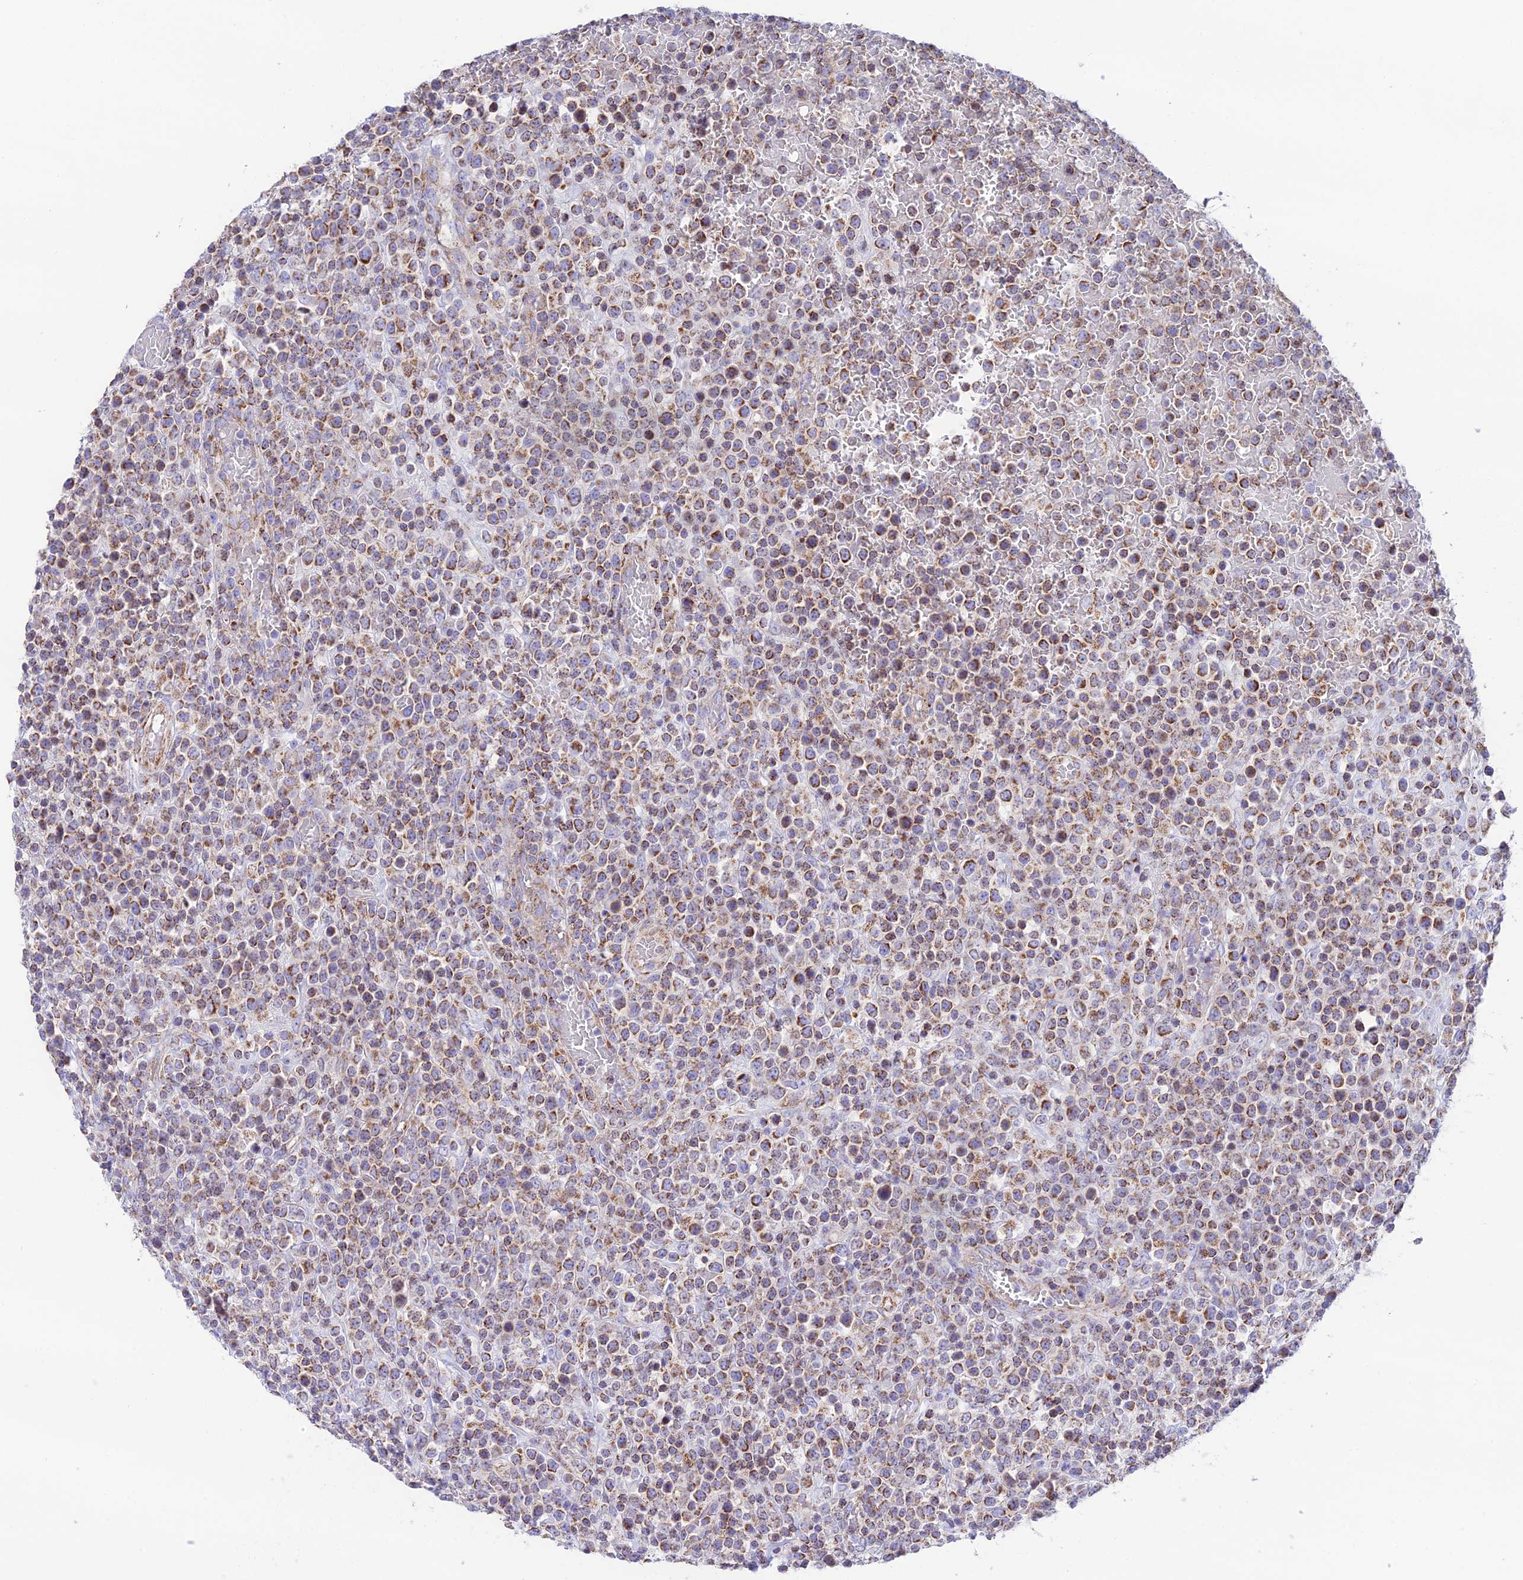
{"staining": {"intensity": "moderate", "quantity": "25%-75%", "location": "cytoplasmic/membranous"}, "tissue": "lymphoma", "cell_type": "Tumor cells", "image_type": "cancer", "snomed": [{"axis": "morphology", "description": "Malignant lymphoma, non-Hodgkin's type, High grade"}, {"axis": "topography", "description": "Colon"}], "caption": "An image showing moderate cytoplasmic/membranous expression in about 25%-75% of tumor cells in high-grade malignant lymphoma, non-Hodgkin's type, as visualized by brown immunohistochemical staining.", "gene": "HSDL2", "patient": {"sex": "female", "age": 53}}